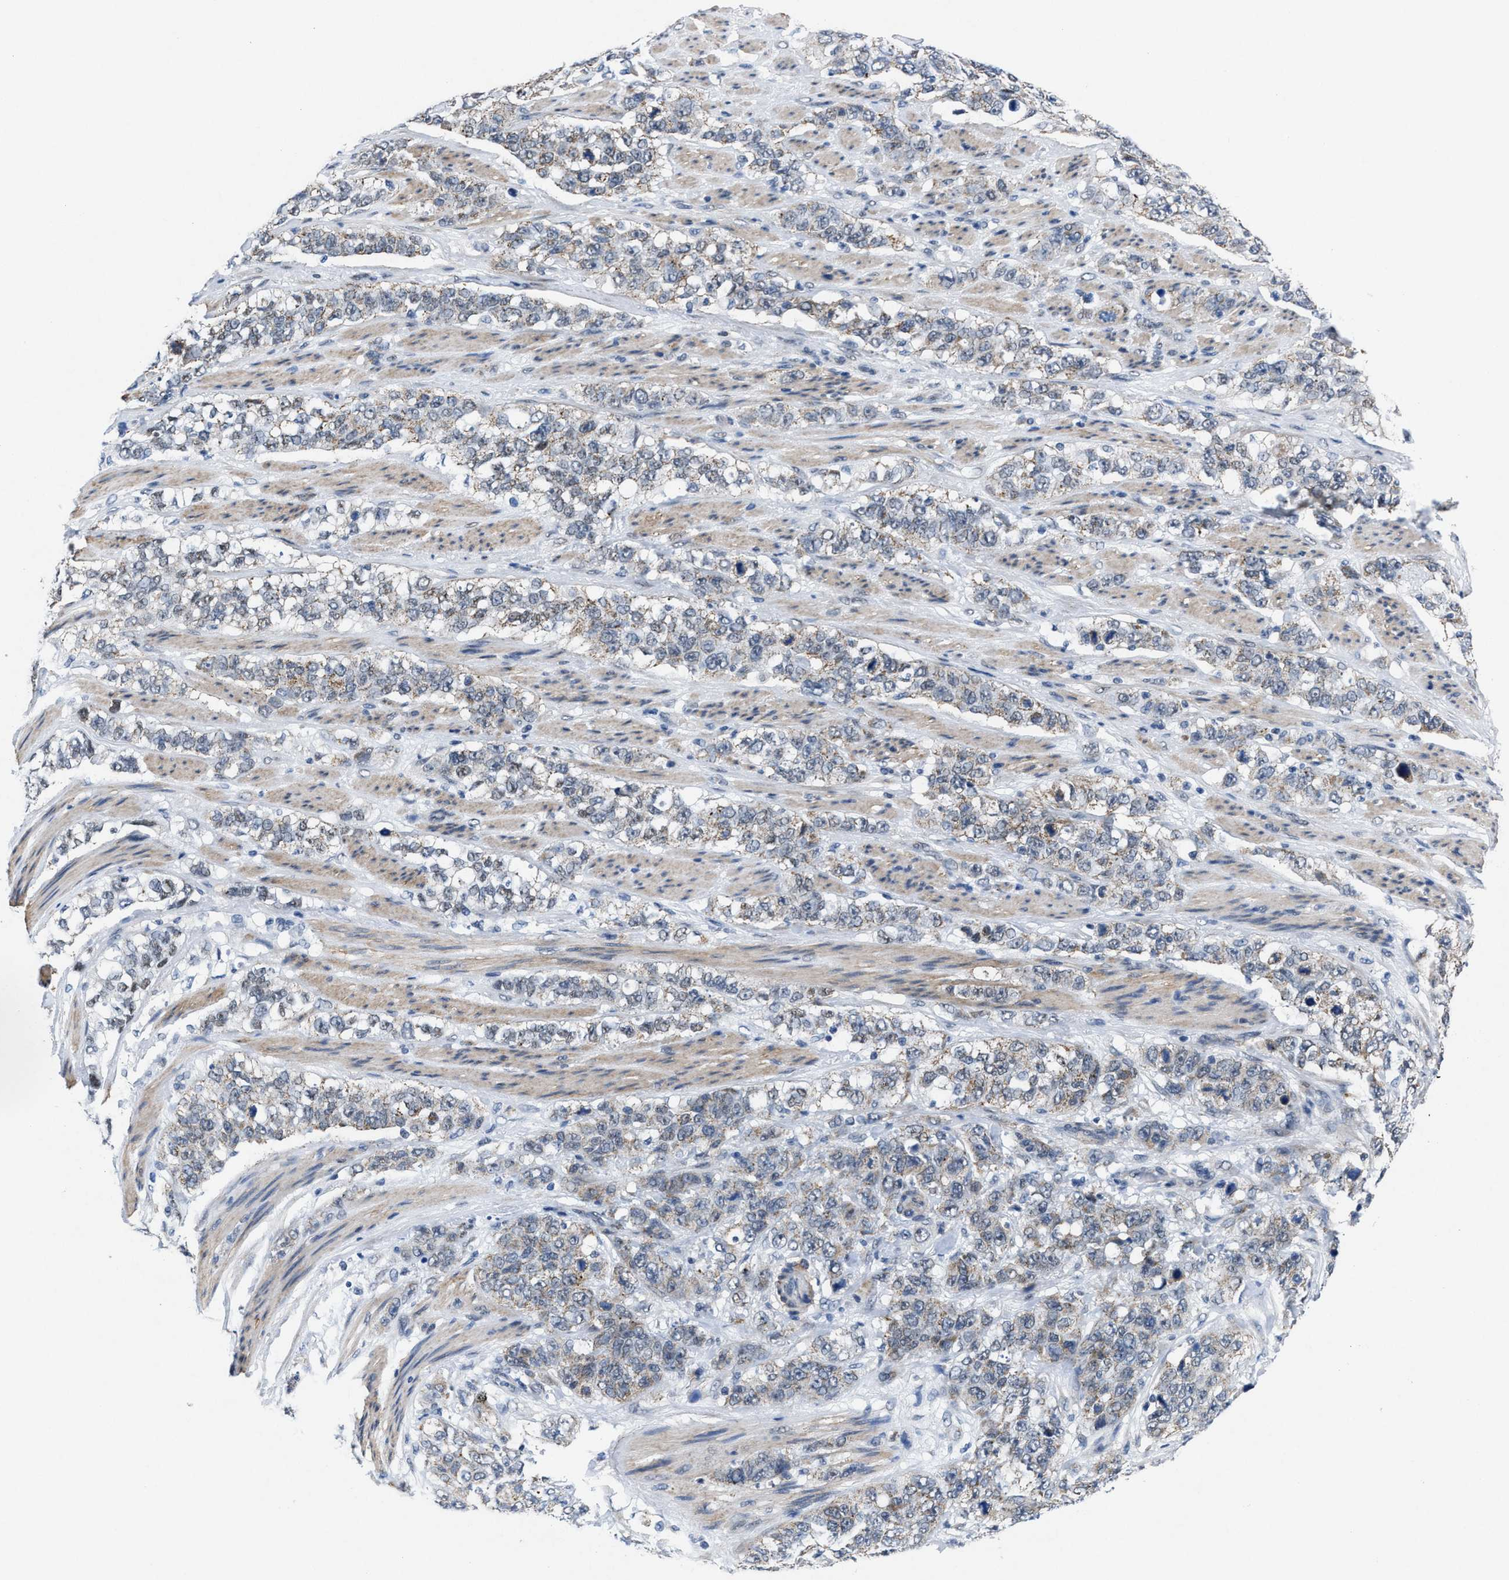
{"staining": {"intensity": "weak", "quantity": ">75%", "location": "cytoplasmic/membranous"}, "tissue": "stomach cancer", "cell_type": "Tumor cells", "image_type": "cancer", "snomed": [{"axis": "morphology", "description": "Adenocarcinoma, NOS"}, {"axis": "topography", "description": "Stomach"}], "caption": "Adenocarcinoma (stomach) was stained to show a protein in brown. There is low levels of weak cytoplasmic/membranous staining in about >75% of tumor cells.", "gene": "ID3", "patient": {"sex": "male", "age": 48}}